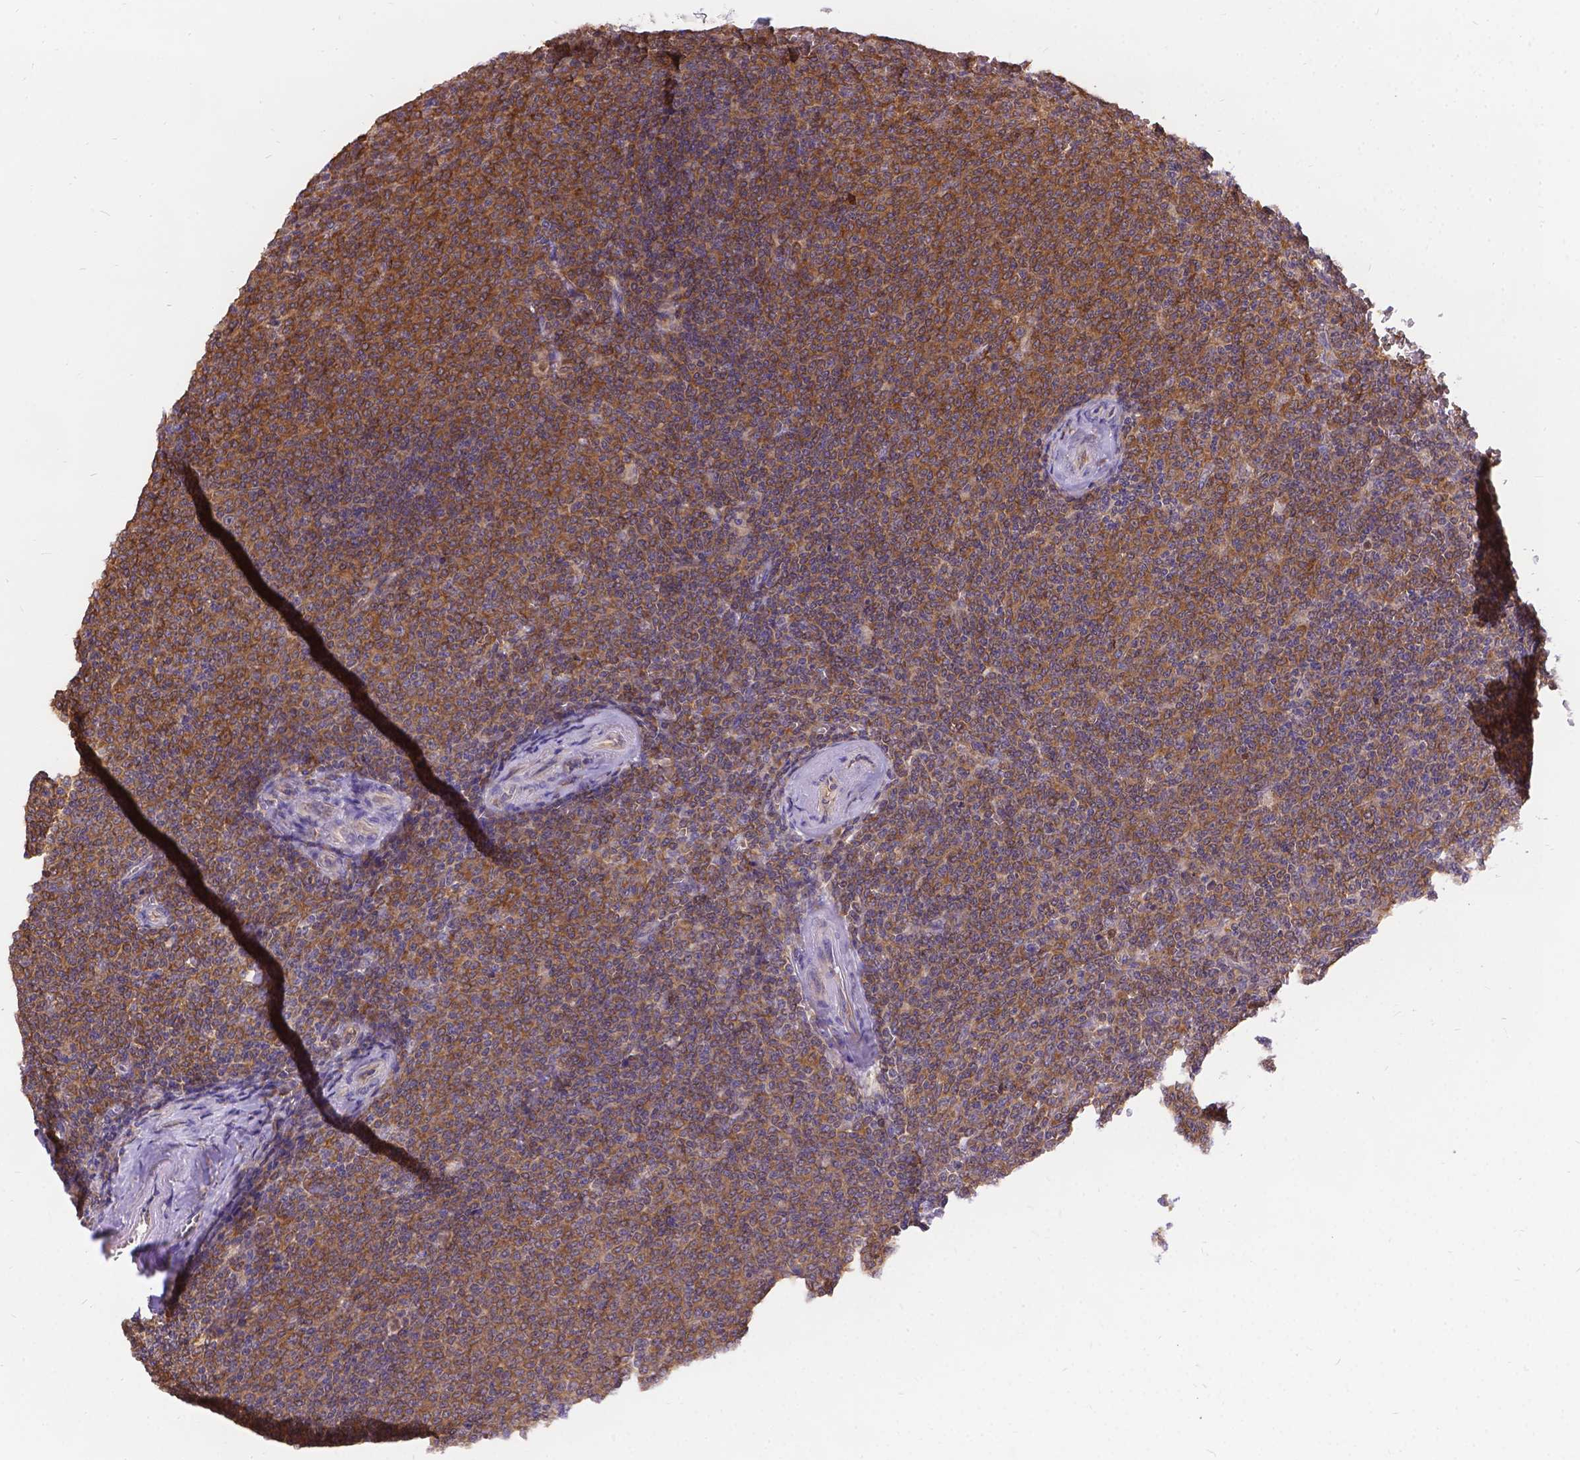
{"staining": {"intensity": "moderate", "quantity": "25%-75%", "location": "cytoplasmic/membranous"}, "tissue": "lymphoma", "cell_type": "Tumor cells", "image_type": "cancer", "snomed": [{"axis": "morphology", "description": "Malignant lymphoma, non-Hodgkin's type, Low grade"}, {"axis": "topography", "description": "Spleen"}], "caption": "DAB immunohistochemical staining of lymphoma reveals moderate cytoplasmic/membranous protein positivity in approximately 25%-75% of tumor cells. (DAB (3,3'-diaminobenzidine) IHC with brightfield microscopy, high magnification).", "gene": "DENND6A", "patient": {"sex": "female", "age": 77}}